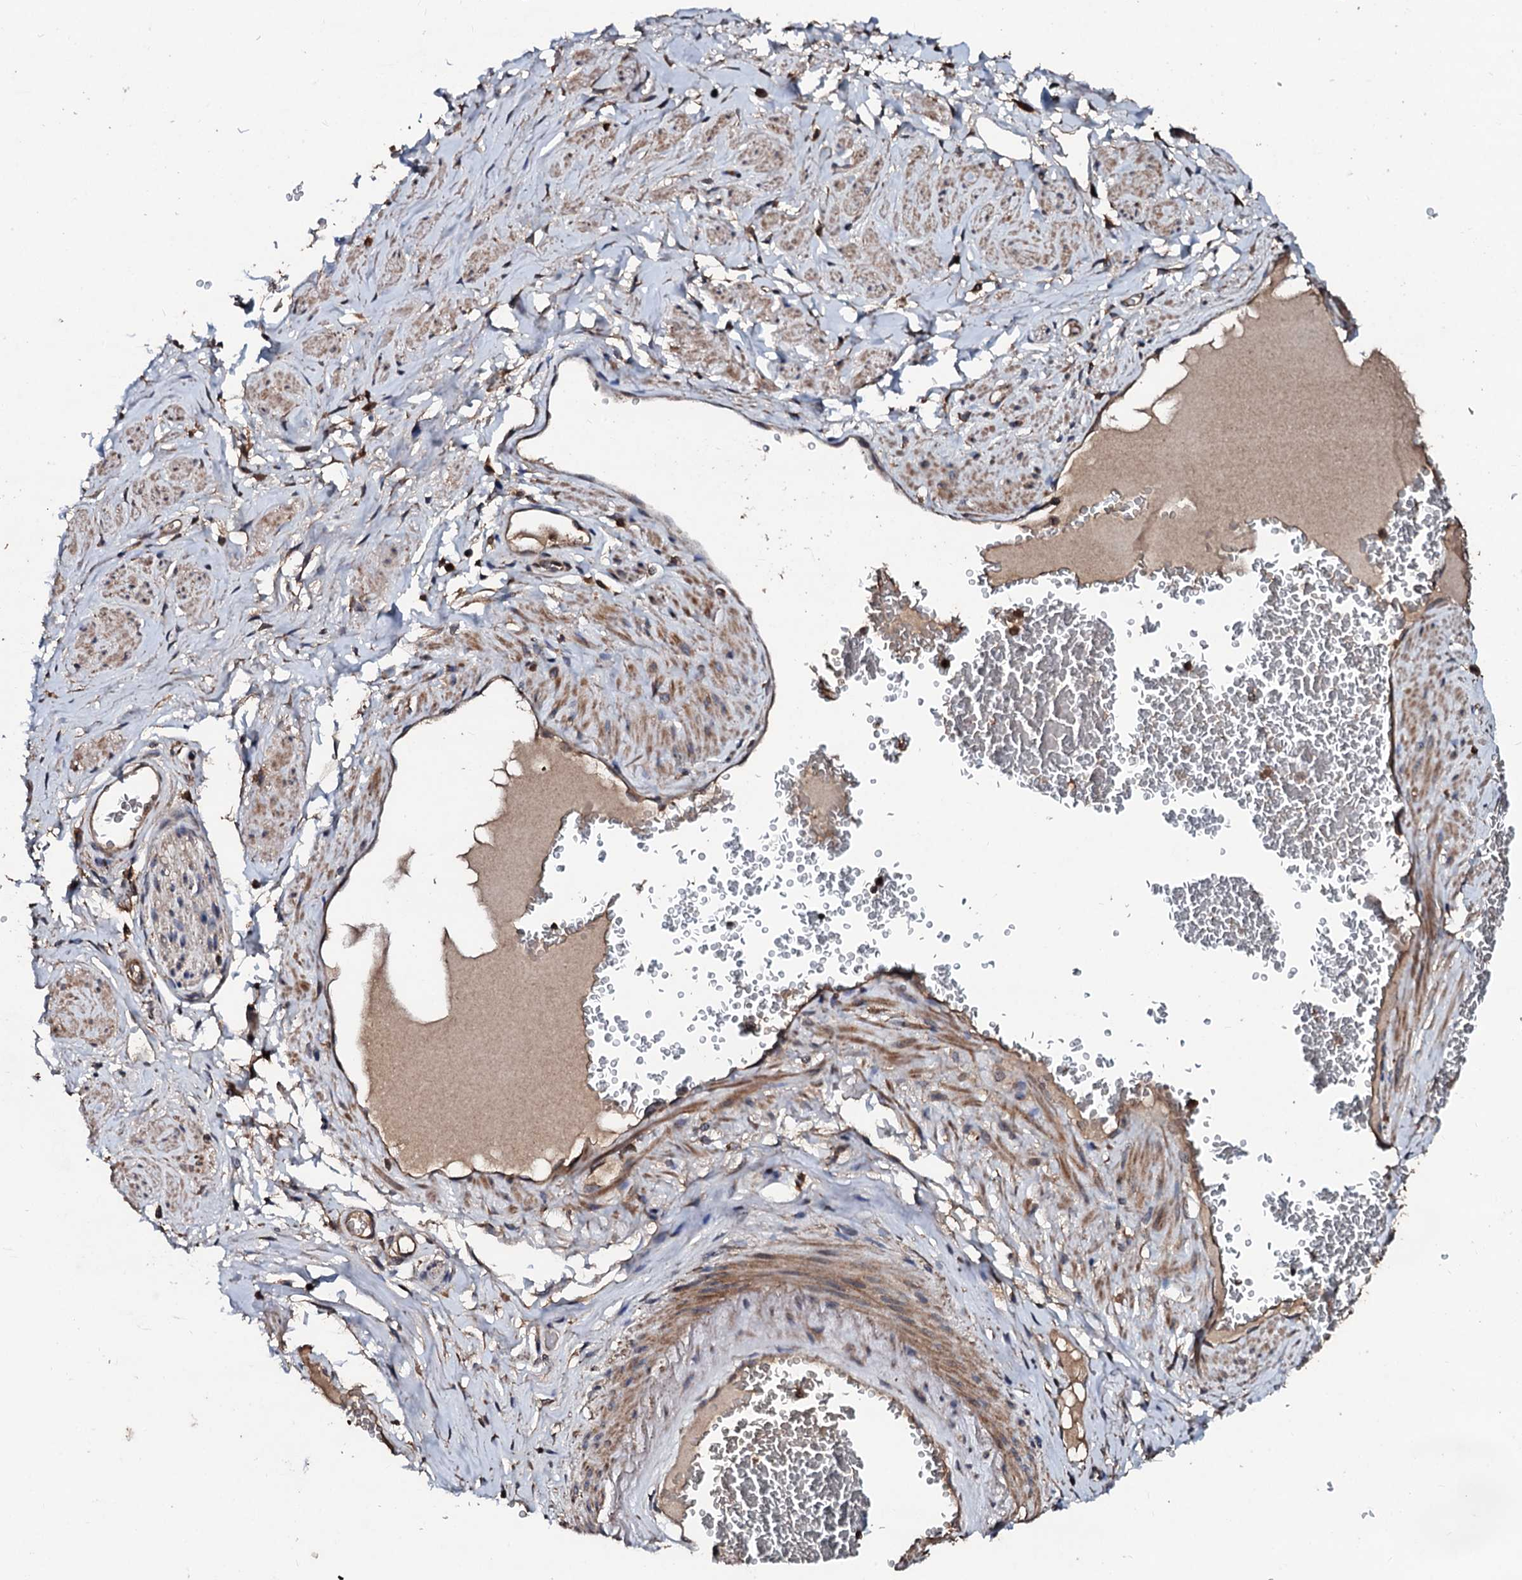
{"staining": {"intensity": "strong", "quantity": ">75%", "location": "cytoplasmic/membranous"}, "tissue": "soft tissue", "cell_type": "Chondrocytes", "image_type": "normal", "snomed": [{"axis": "morphology", "description": "Normal tissue, NOS"}, {"axis": "morphology", "description": "Adenocarcinoma, NOS"}, {"axis": "topography", "description": "Rectum"}, {"axis": "topography", "description": "Vagina"}, {"axis": "topography", "description": "Peripheral nerve tissue"}], "caption": "Benign soft tissue exhibits strong cytoplasmic/membranous expression in about >75% of chondrocytes (DAB IHC, brown staining for protein, blue staining for nuclei)..", "gene": "SDHAF2", "patient": {"sex": "female", "age": 71}}